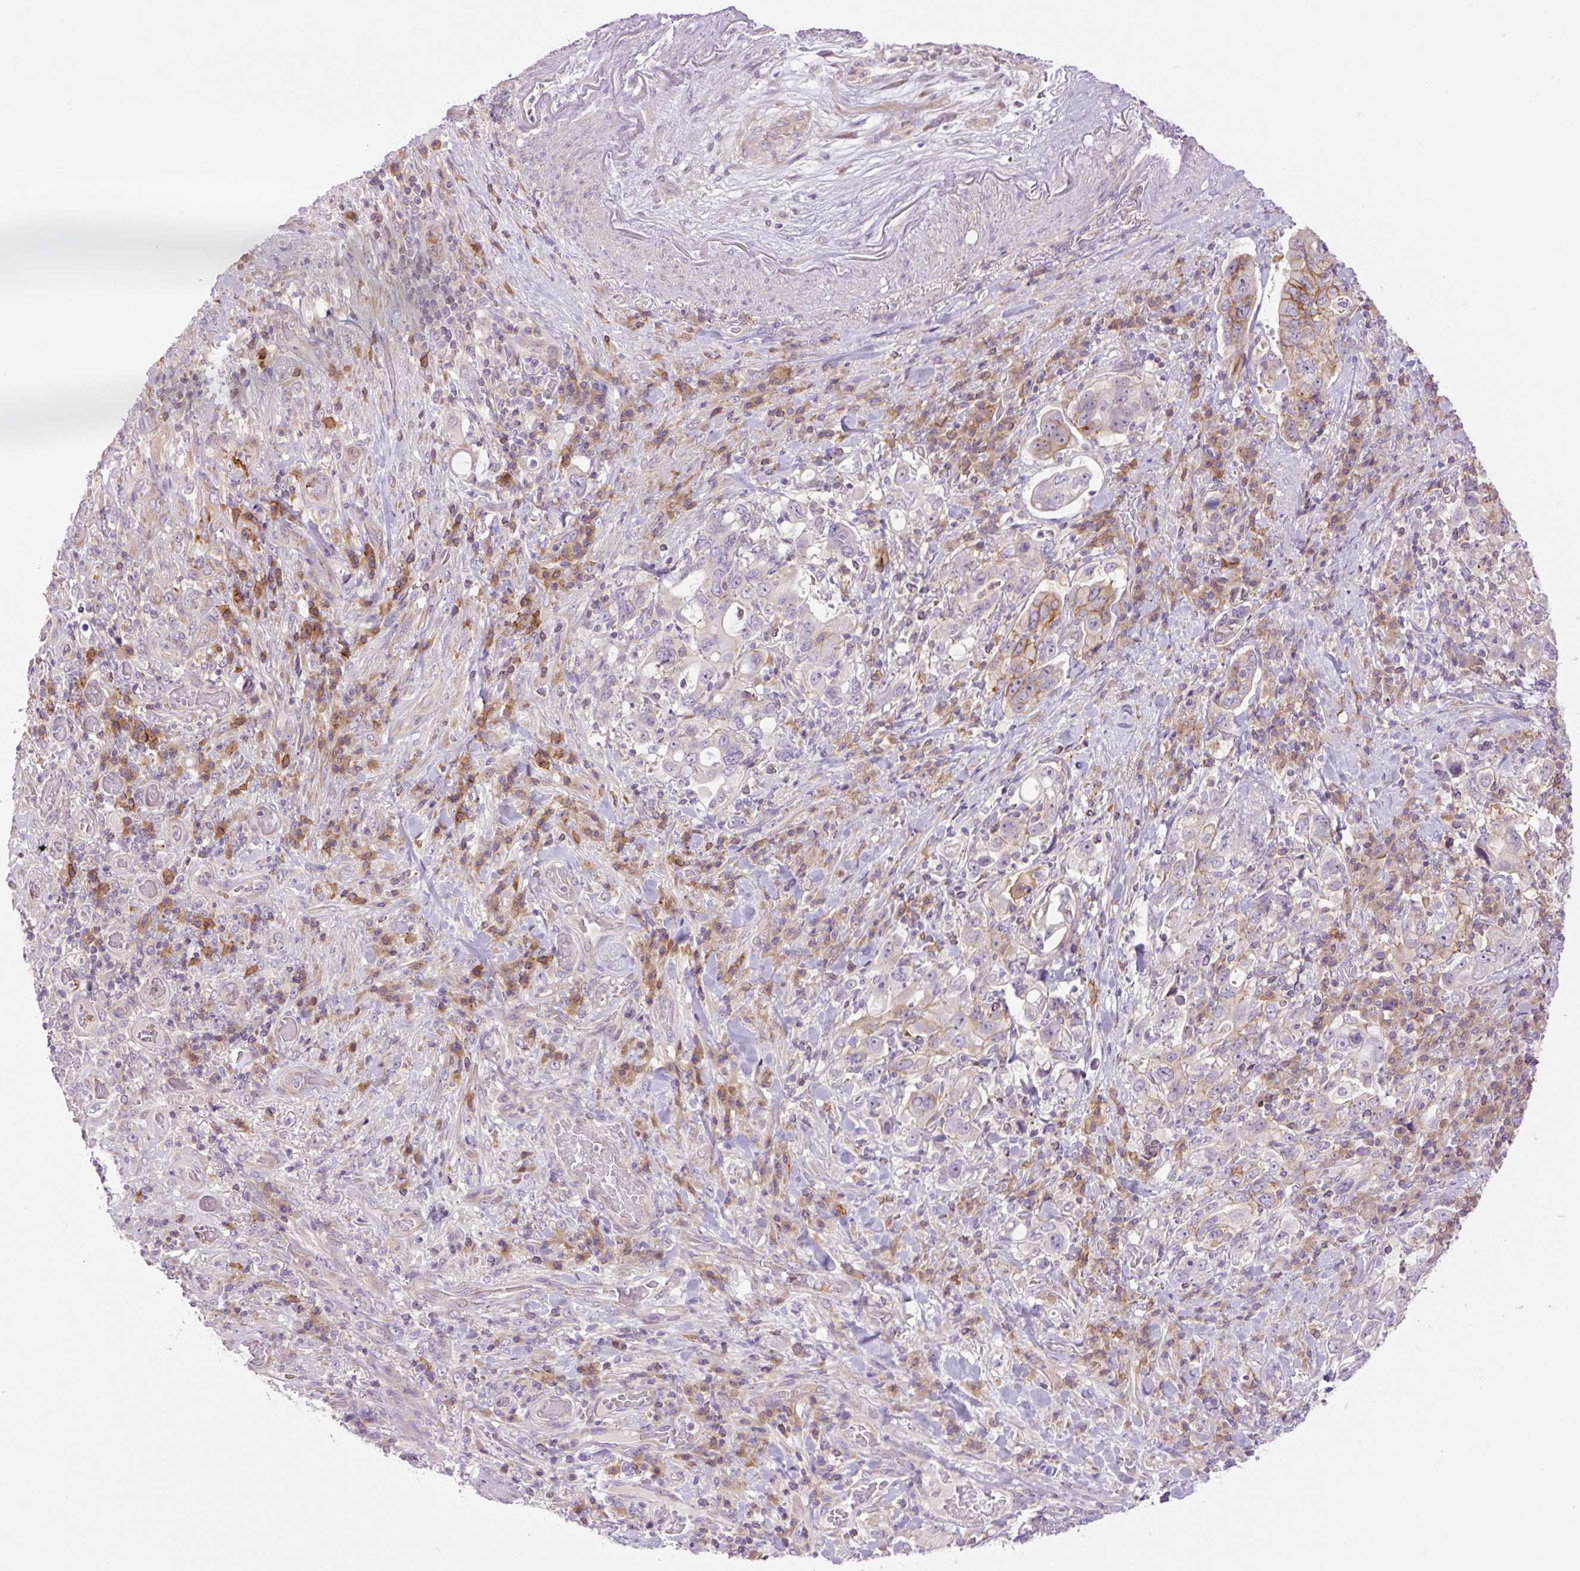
{"staining": {"intensity": "negative", "quantity": "none", "location": "none"}, "tissue": "stomach cancer", "cell_type": "Tumor cells", "image_type": "cancer", "snomed": [{"axis": "morphology", "description": "Adenocarcinoma, NOS"}, {"axis": "topography", "description": "Stomach, upper"}, {"axis": "topography", "description": "Stomach"}], "caption": "DAB (3,3'-diaminobenzidine) immunohistochemical staining of human adenocarcinoma (stomach) displays no significant positivity in tumor cells.", "gene": "GRID2", "patient": {"sex": "male", "age": 62}}